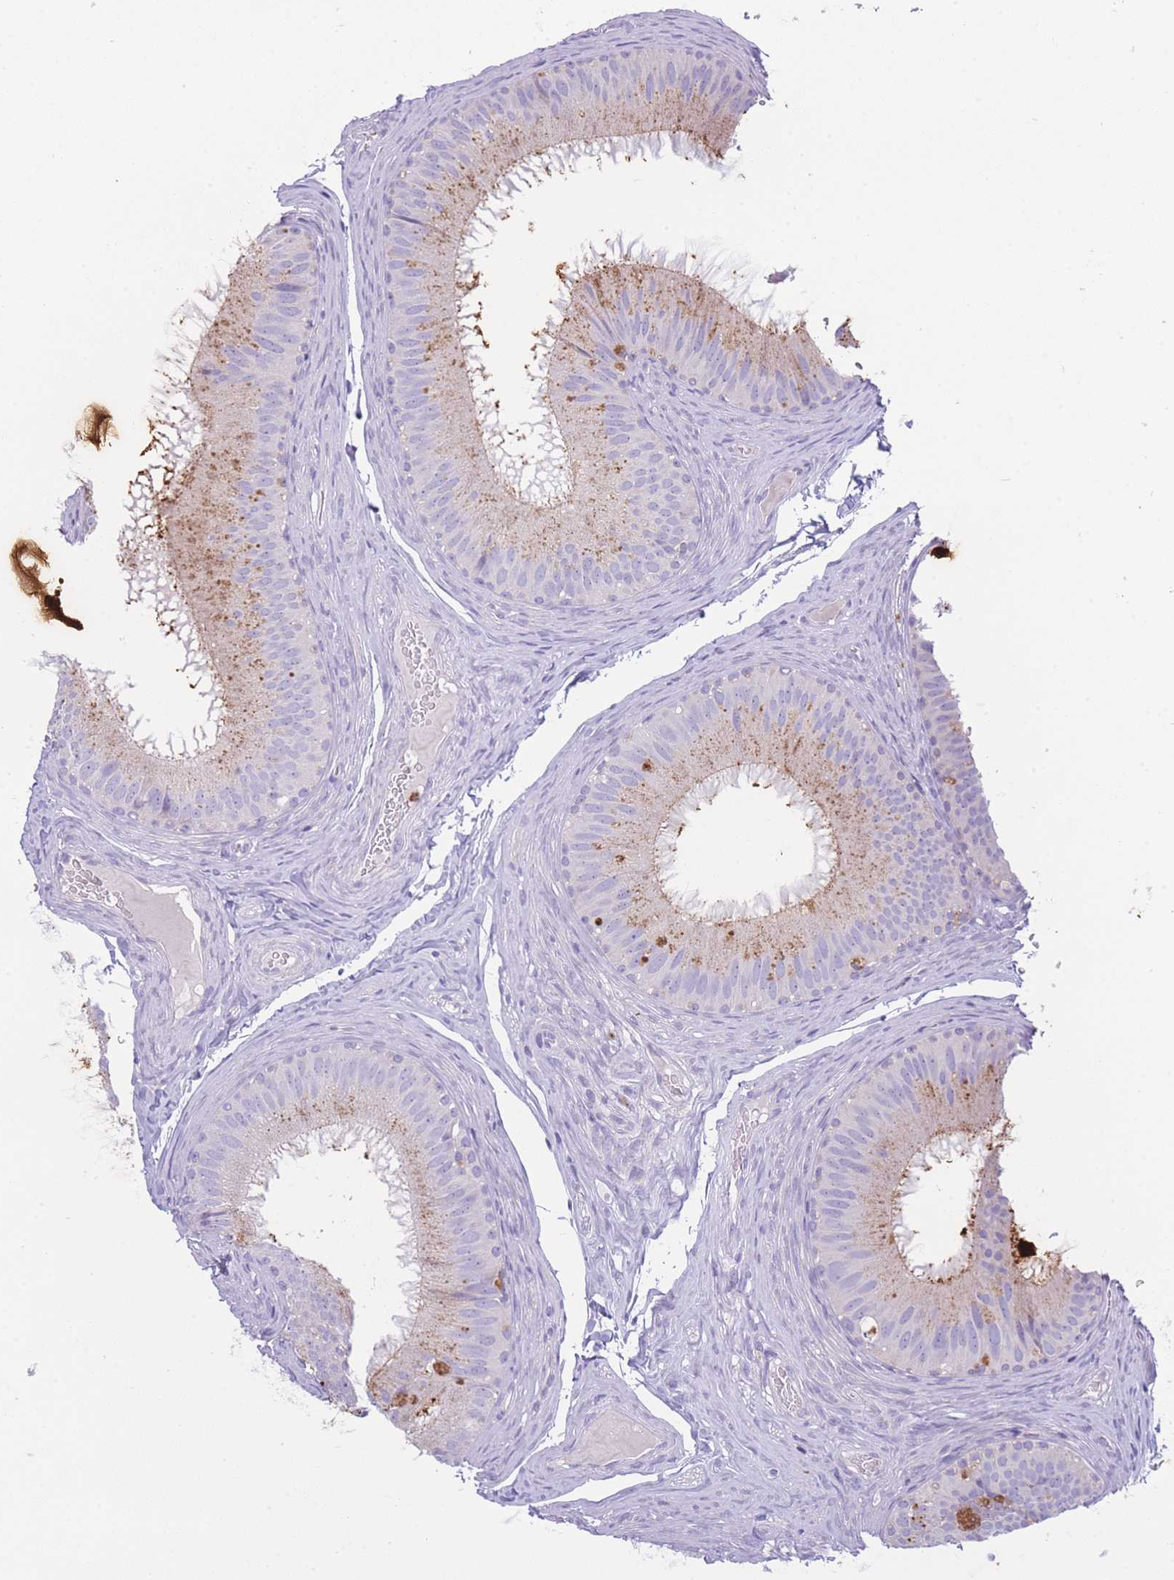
{"staining": {"intensity": "moderate", "quantity": "<25%", "location": "cytoplasmic/membranous"}, "tissue": "epididymis", "cell_type": "Glandular cells", "image_type": "normal", "snomed": [{"axis": "morphology", "description": "Normal tissue, NOS"}, {"axis": "topography", "description": "Epididymis"}], "caption": "Moderate cytoplasmic/membranous protein staining is seen in about <25% of glandular cells in epididymis.", "gene": "CENPM", "patient": {"sex": "male", "age": 34}}